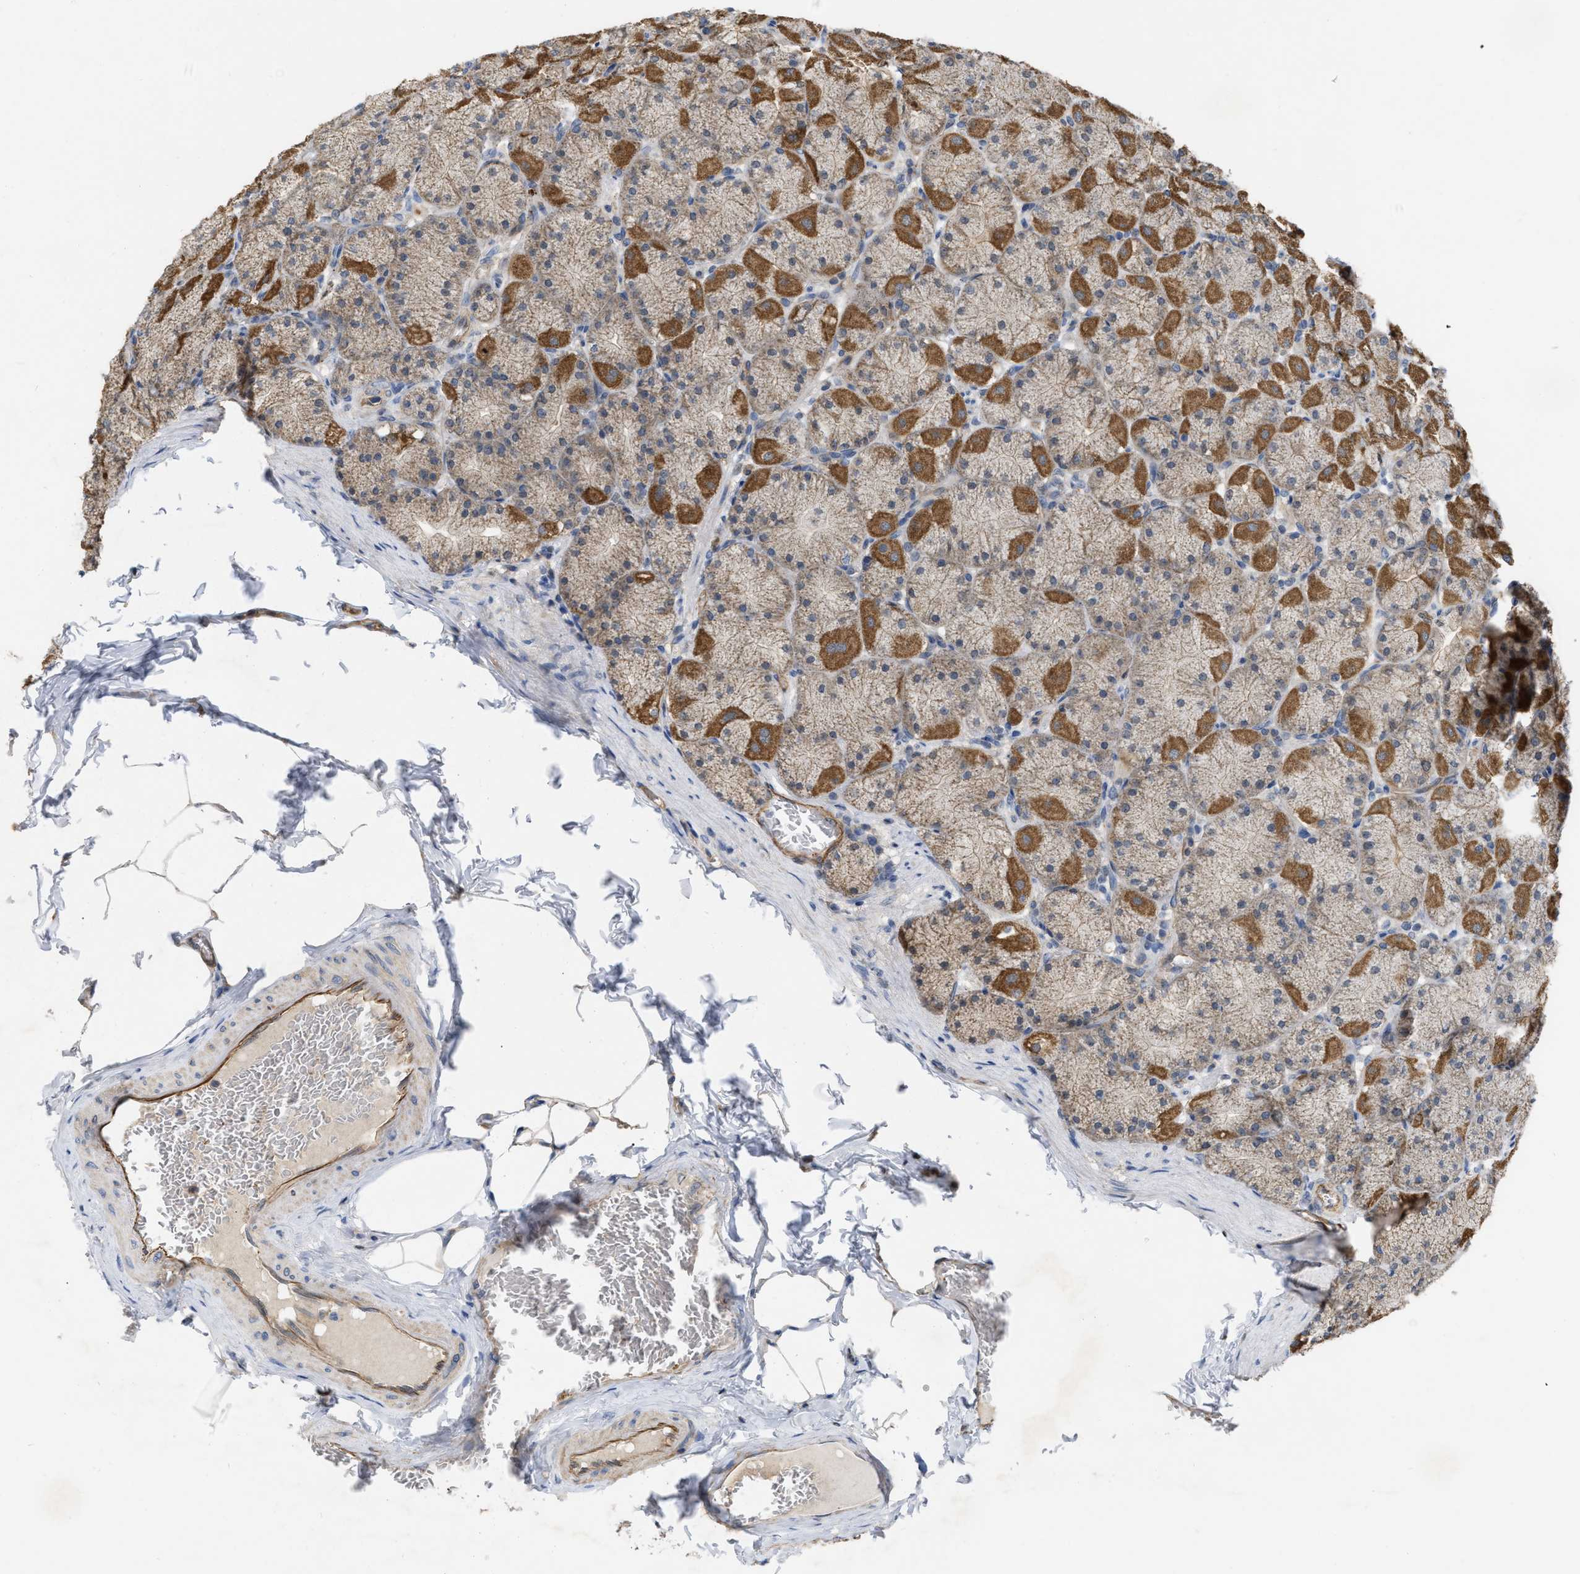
{"staining": {"intensity": "moderate", "quantity": "25%-75%", "location": "cytoplasmic/membranous"}, "tissue": "stomach", "cell_type": "Glandular cells", "image_type": "normal", "snomed": [{"axis": "morphology", "description": "Normal tissue, NOS"}, {"axis": "topography", "description": "Stomach, upper"}], "caption": "This photomicrograph demonstrates IHC staining of unremarkable human stomach, with medium moderate cytoplasmic/membranous positivity in approximately 25%-75% of glandular cells.", "gene": "NAPEPLD", "patient": {"sex": "female", "age": 56}}